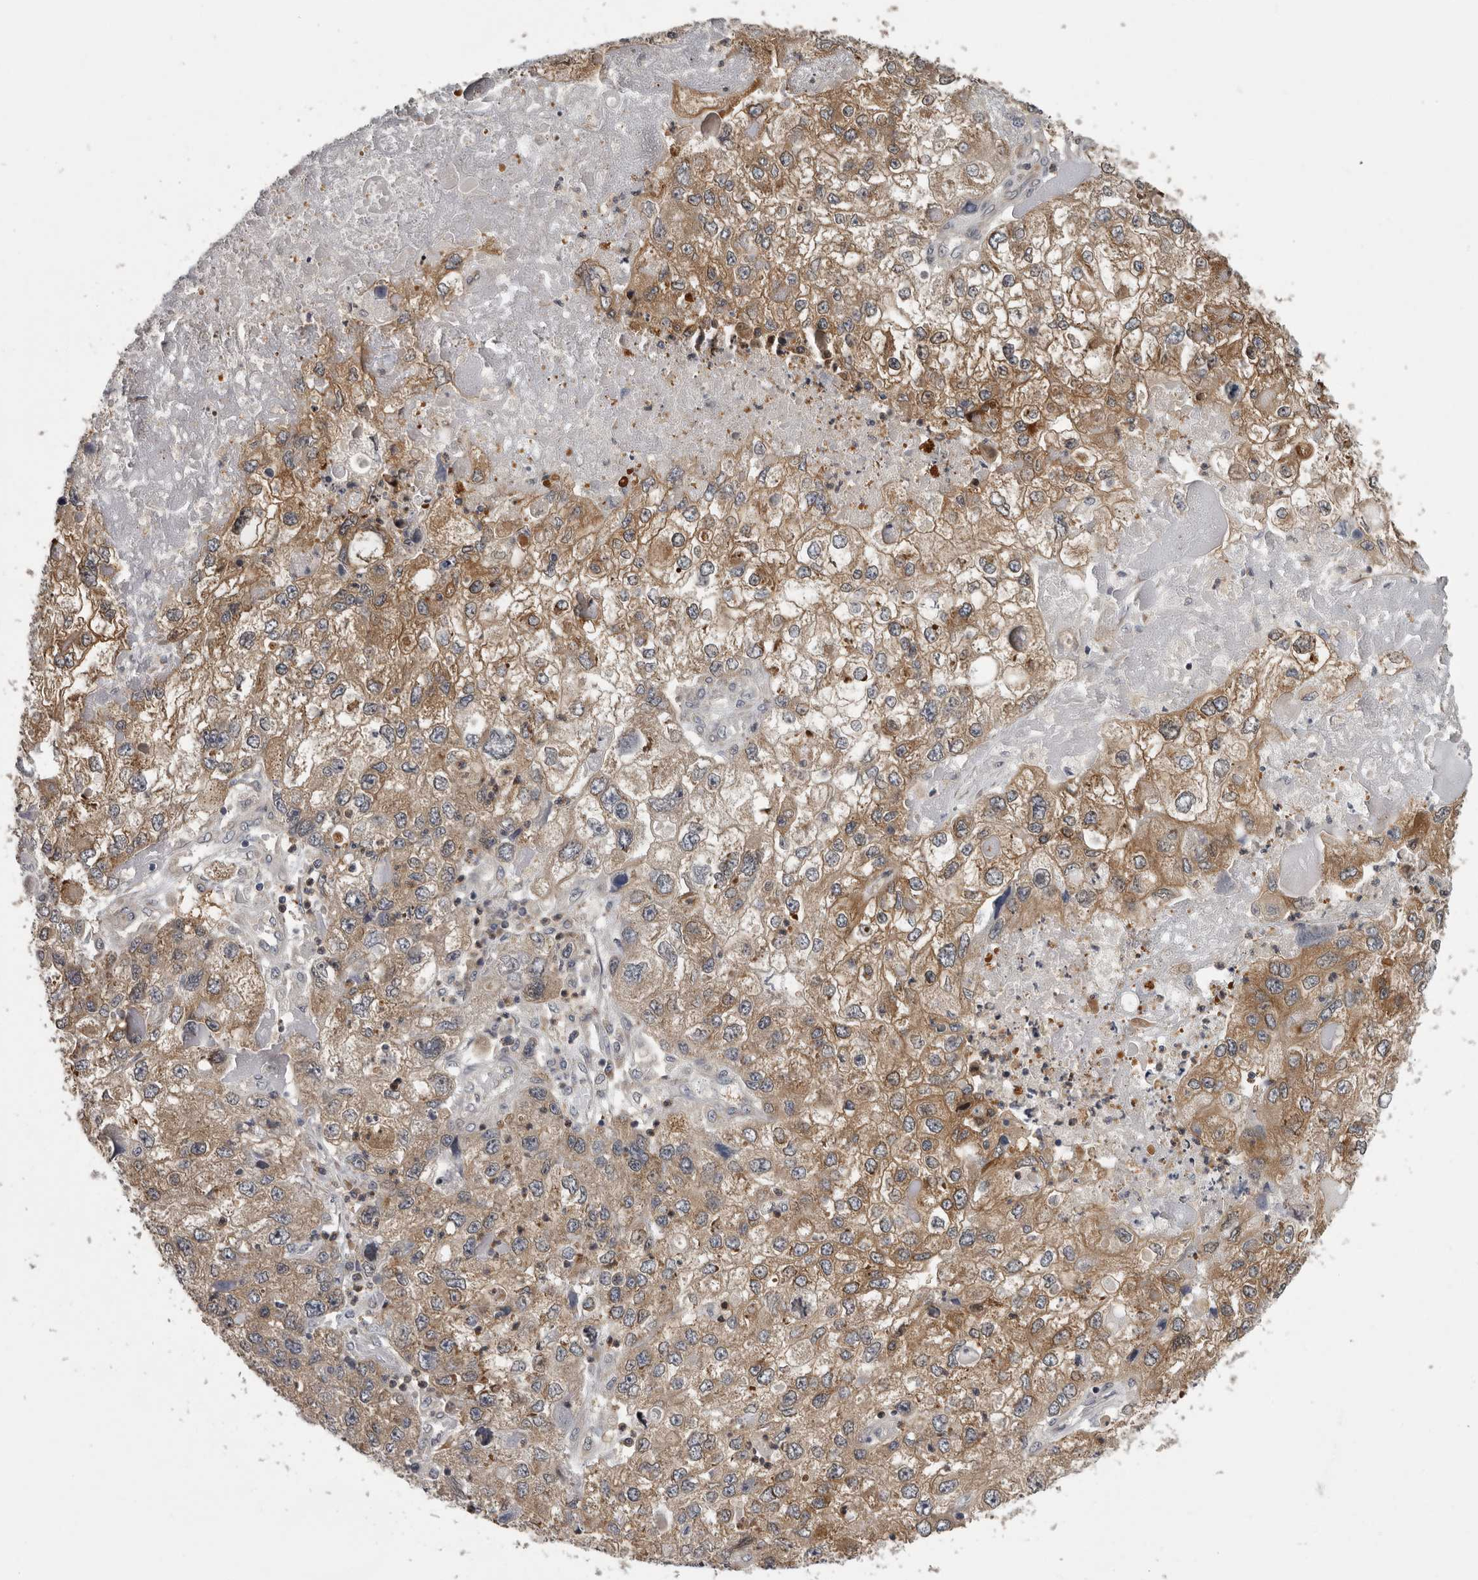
{"staining": {"intensity": "moderate", "quantity": ">75%", "location": "cytoplasmic/membranous"}, "tissue": "endometrial cancer", "cell_type": "Tumor cells", "image_type": "cancer", "snomed": [{"axis": "morphology", "description": "Adenocarcinoma, NOS"}, {"axis": "topography", "description": "Endometrium"}], "caption": "Immunohistochemical staining of endometrial adenocarcinoma displays medium levels of moderate cytoplasmic/membranous positivity in about >75% of tumor cells.", "gene": "RALGPS2", "patient": {"sex": "female", "age": 49}}